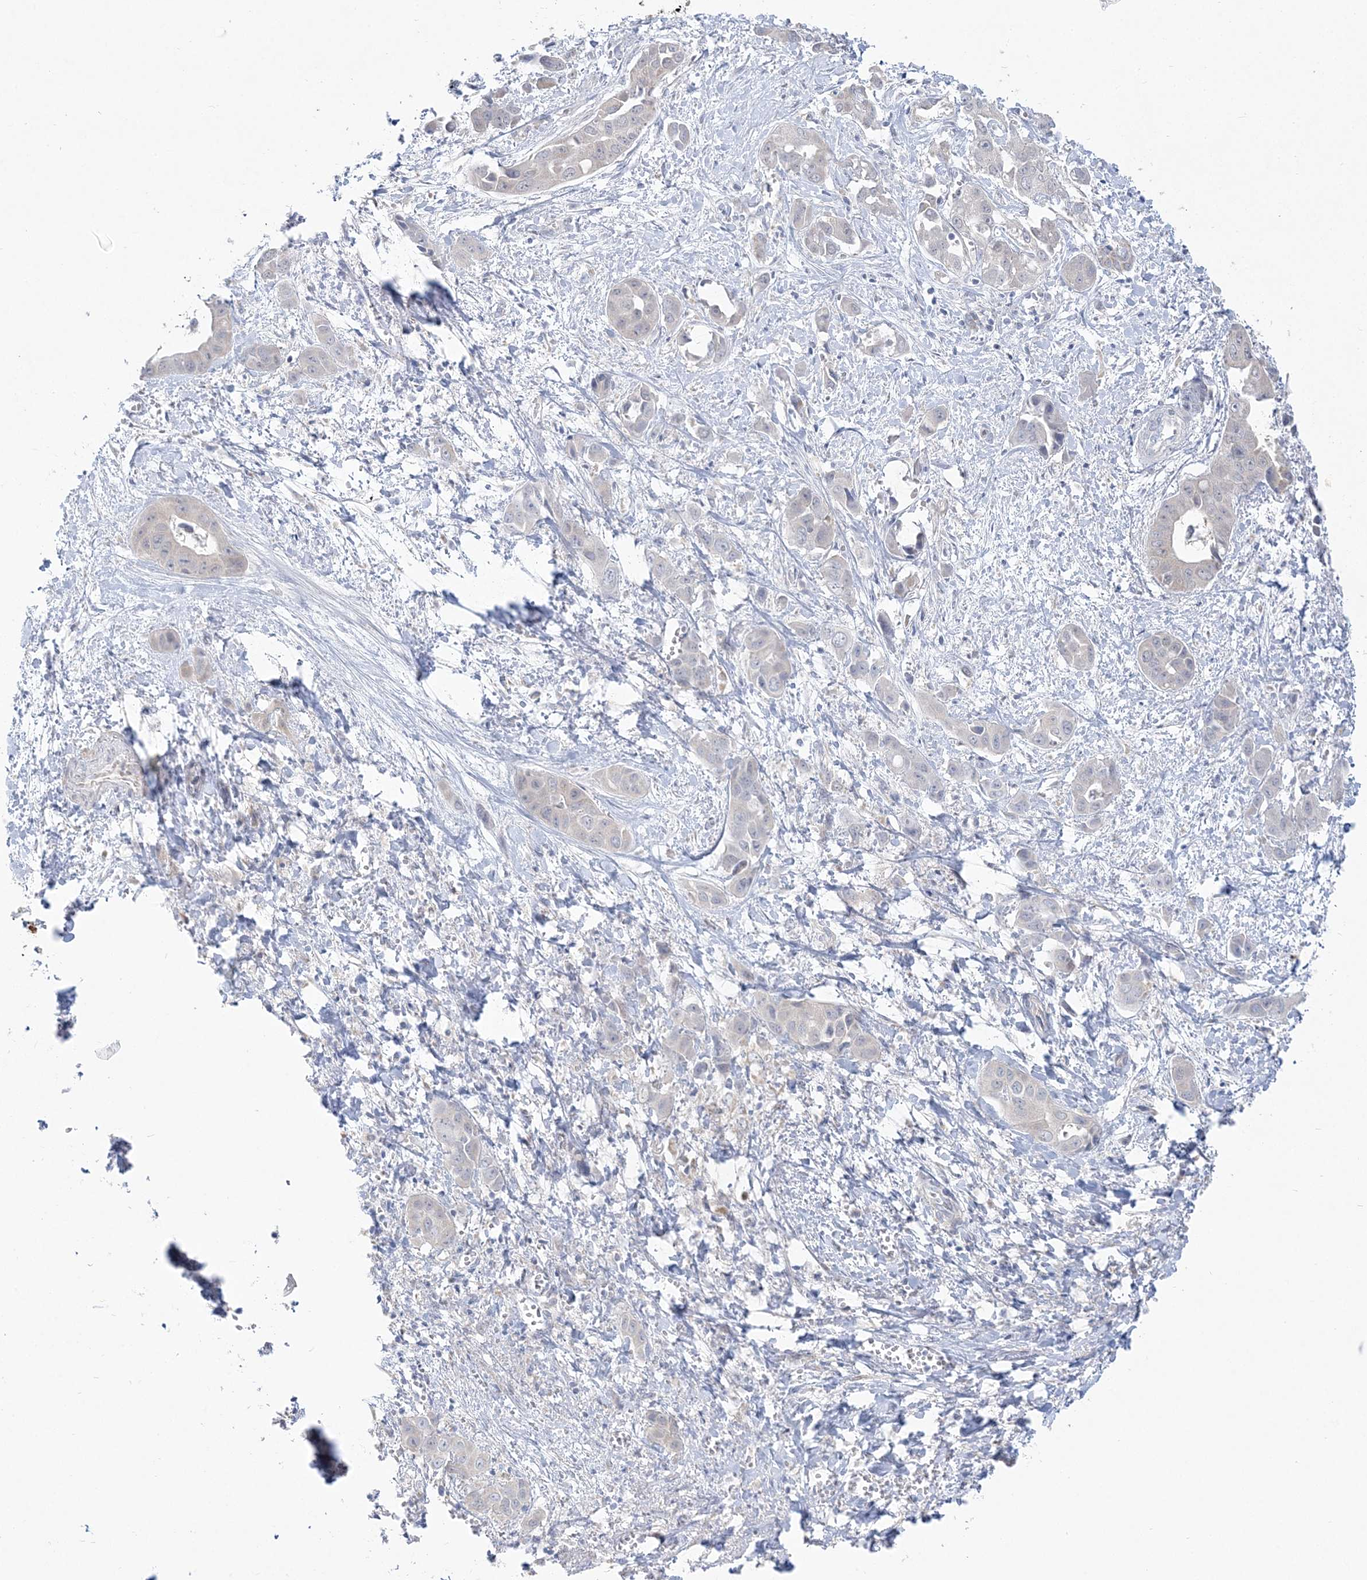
{"staining": {"intensity": "negative", "quantity": "none", "location": "none"}, "tissue": "liver cancer", "cell_type": "Tumor cells", "image_type": "cancer", "snomed": [{"axis": "morphology", "description": "Cholangiocarcinoma"}, {"axis": "topography", "description": "Liver"}], "caption": "The micrograph reveals no staining of tumor cells in liver cancer (cholangiocarcinoma).", "gene": "PCBD1", "patient": {"sex": "female", "age": 52}}